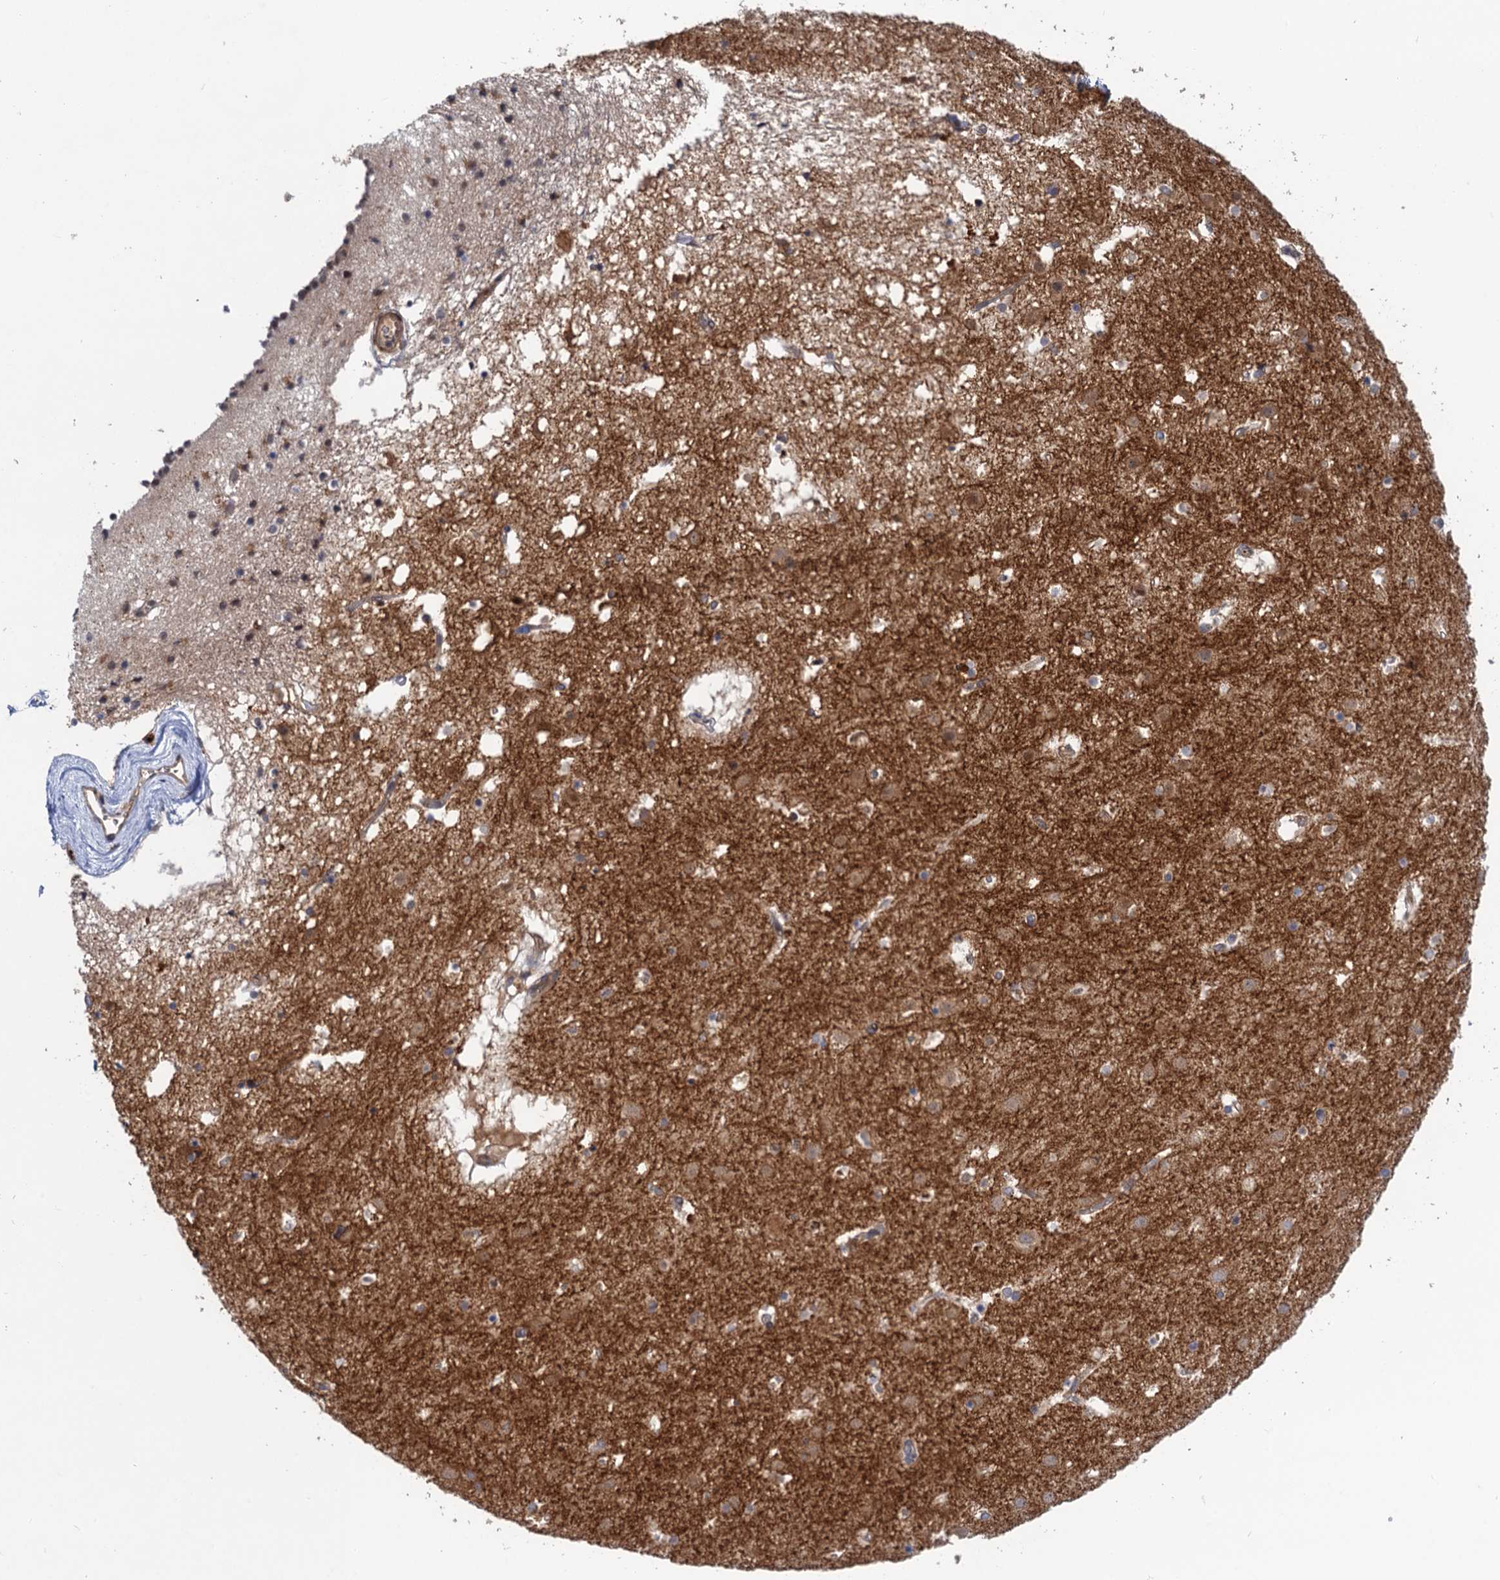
{"staining": {"intensity": "weak", "quantity": "25%-75%", "location": "cytoplasmic/membranous"}, "tissue": "caudate", "cell_type": "Glial cells", "image_type": "normal", "snomed": [{"axis": "morphology", "description": "Normal tissue, NOS"}, {"axis": "topography", "description": "Lateral ventricle wall"}], "caption": "Immunohistochemical staining of unremarkable human caudate demonstrates 25%-75% levels of weak cytoplasmic/membranous protein positivity in approximately 25%-75% of glial cells. (DAB IHC, brown staining for protein, blue staining for nuclei).", "gene": "NEK8", "patient": {"sex": "male", "age": 70}}